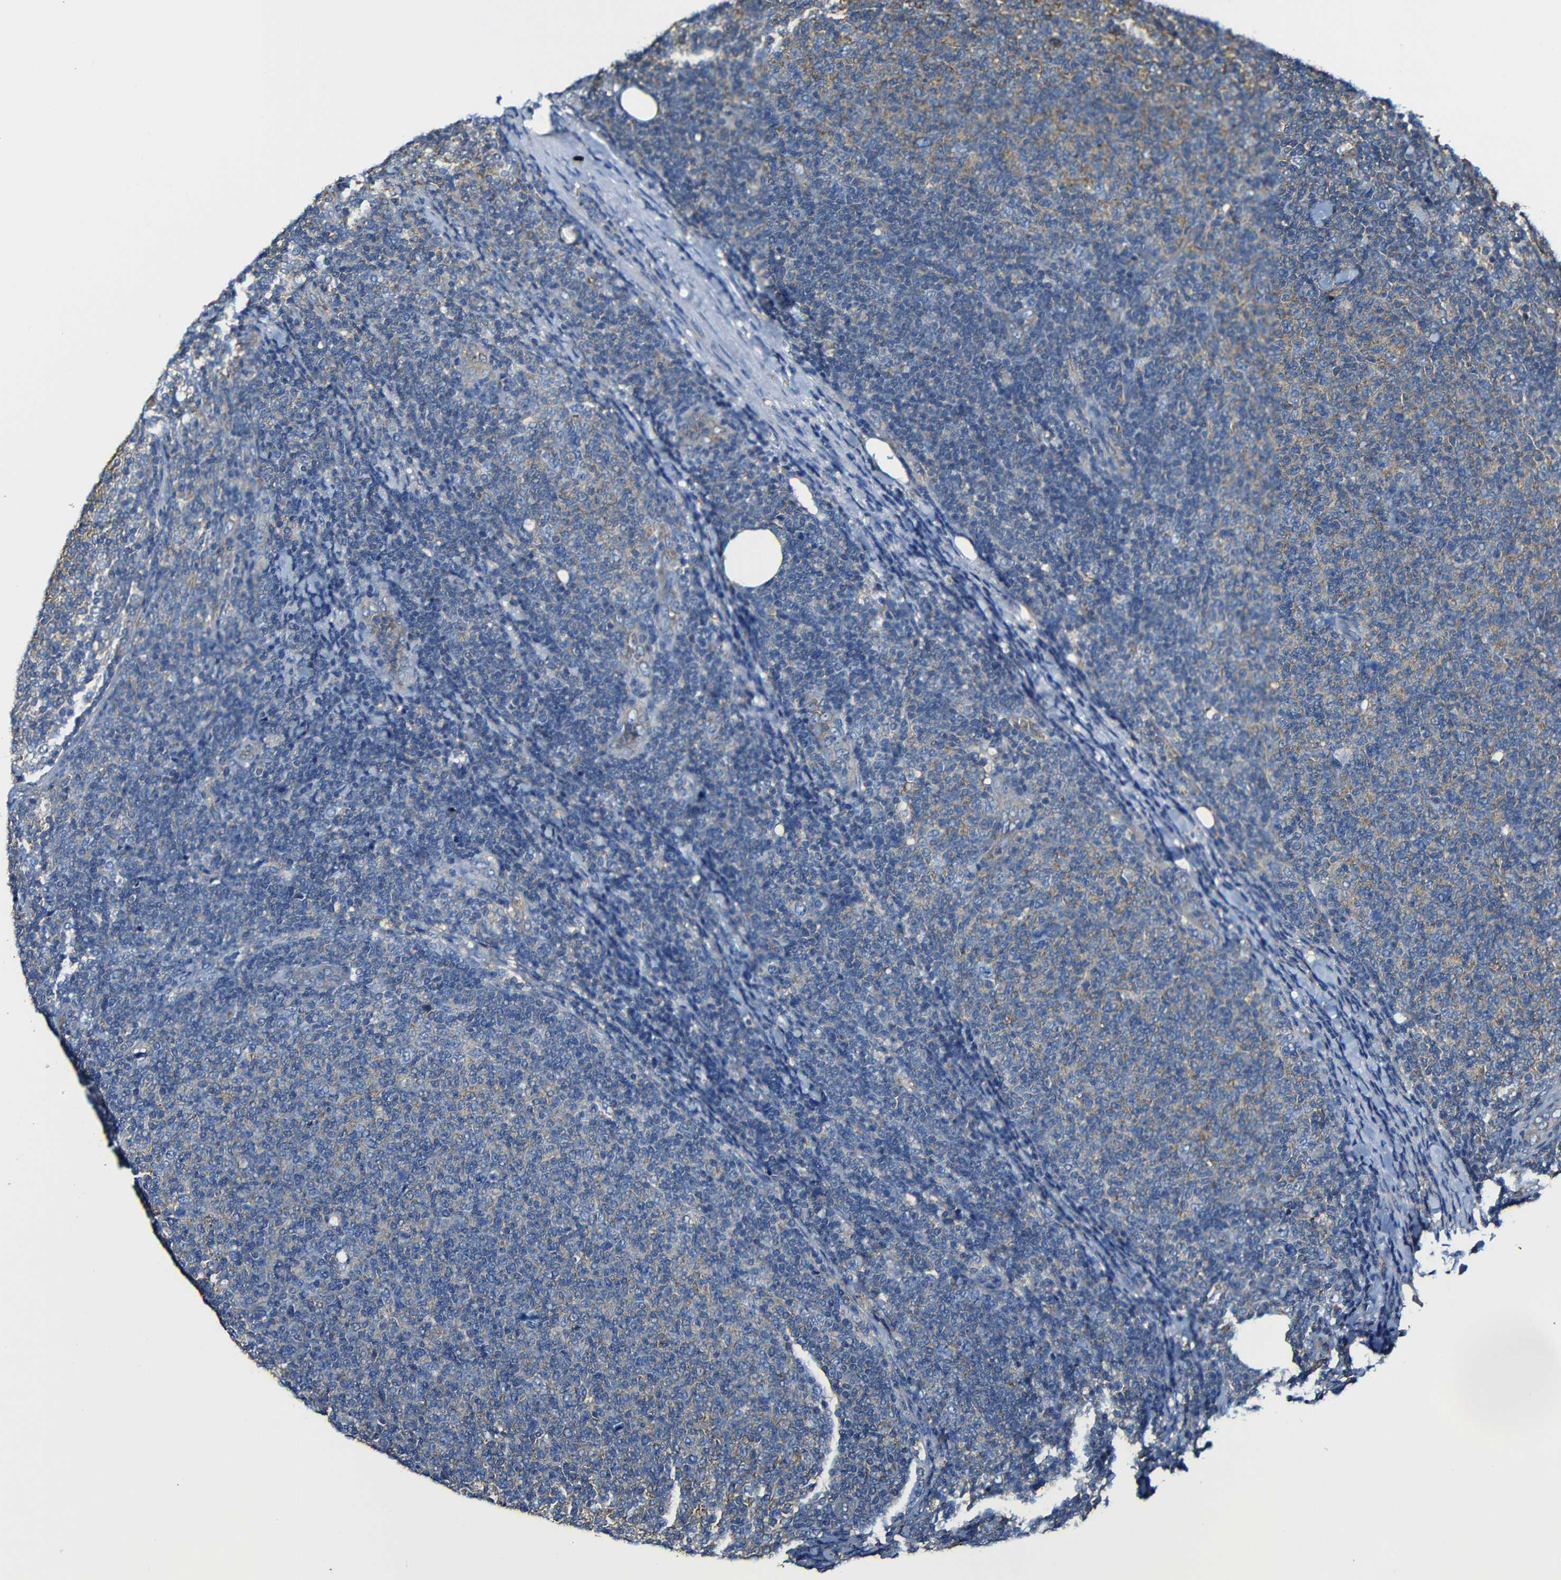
{"staining": {"intensity": "negative", "quantity": "none", "location": "none"}, "tissue": "lymphoma", "cell_type": "Tumor cells", "image_type": "cancer", "snomed": [{"axis": "morphology", "description": "Malignant lymphoma, non-Hodgkin's type, Low grade"}, {"axis": "topography", "description": "Lymph node"}], "caption": "There is no significant expression in tumor cells of lymphoma.", "gene": "MSN", "patient": {"sex": "male", "age": 66}}